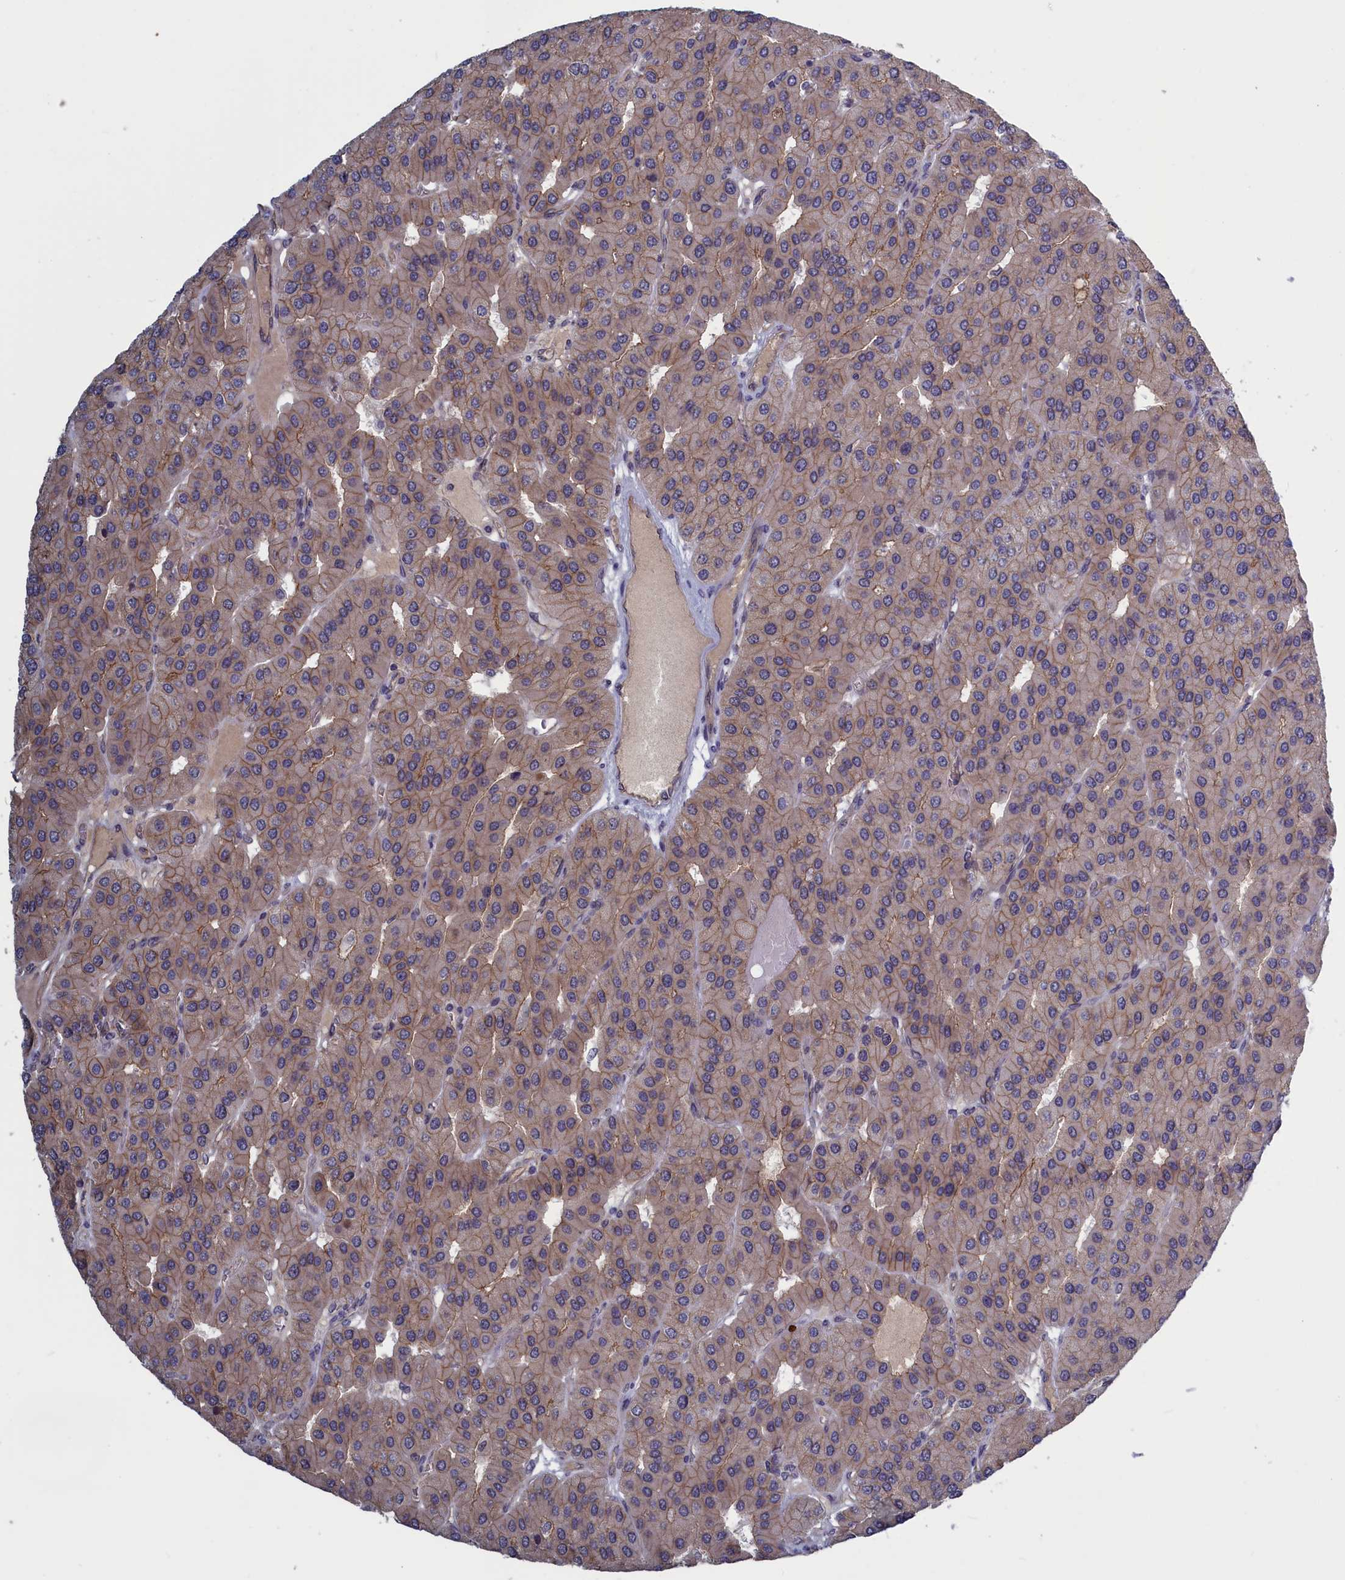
{"staining": {"intensity": "weak", "quantity": ">75%", "location": "cytoplasmic/membranous"}, "tissue": "parathyroid gland", "cell_type": "Glandular cells", "image_type": "normal", "snomed": [{"axis": "morphology", "description": "Normal tissue, NOS"}, {"axis": "morphology", "description": "Adenoma, NOS"}, {"axis": "topography", "description": "Parathyroid gland"}], "caption": "IHC (DAB (3,3'-diaminobenzidine)) staining of normal parathyroid gland demonstrates weak cytoplasmic/membranous protein expression in approximately >75% of glandular cells.", "gene": "PLP2", "patient": {"sex": "female", "age": 86}}